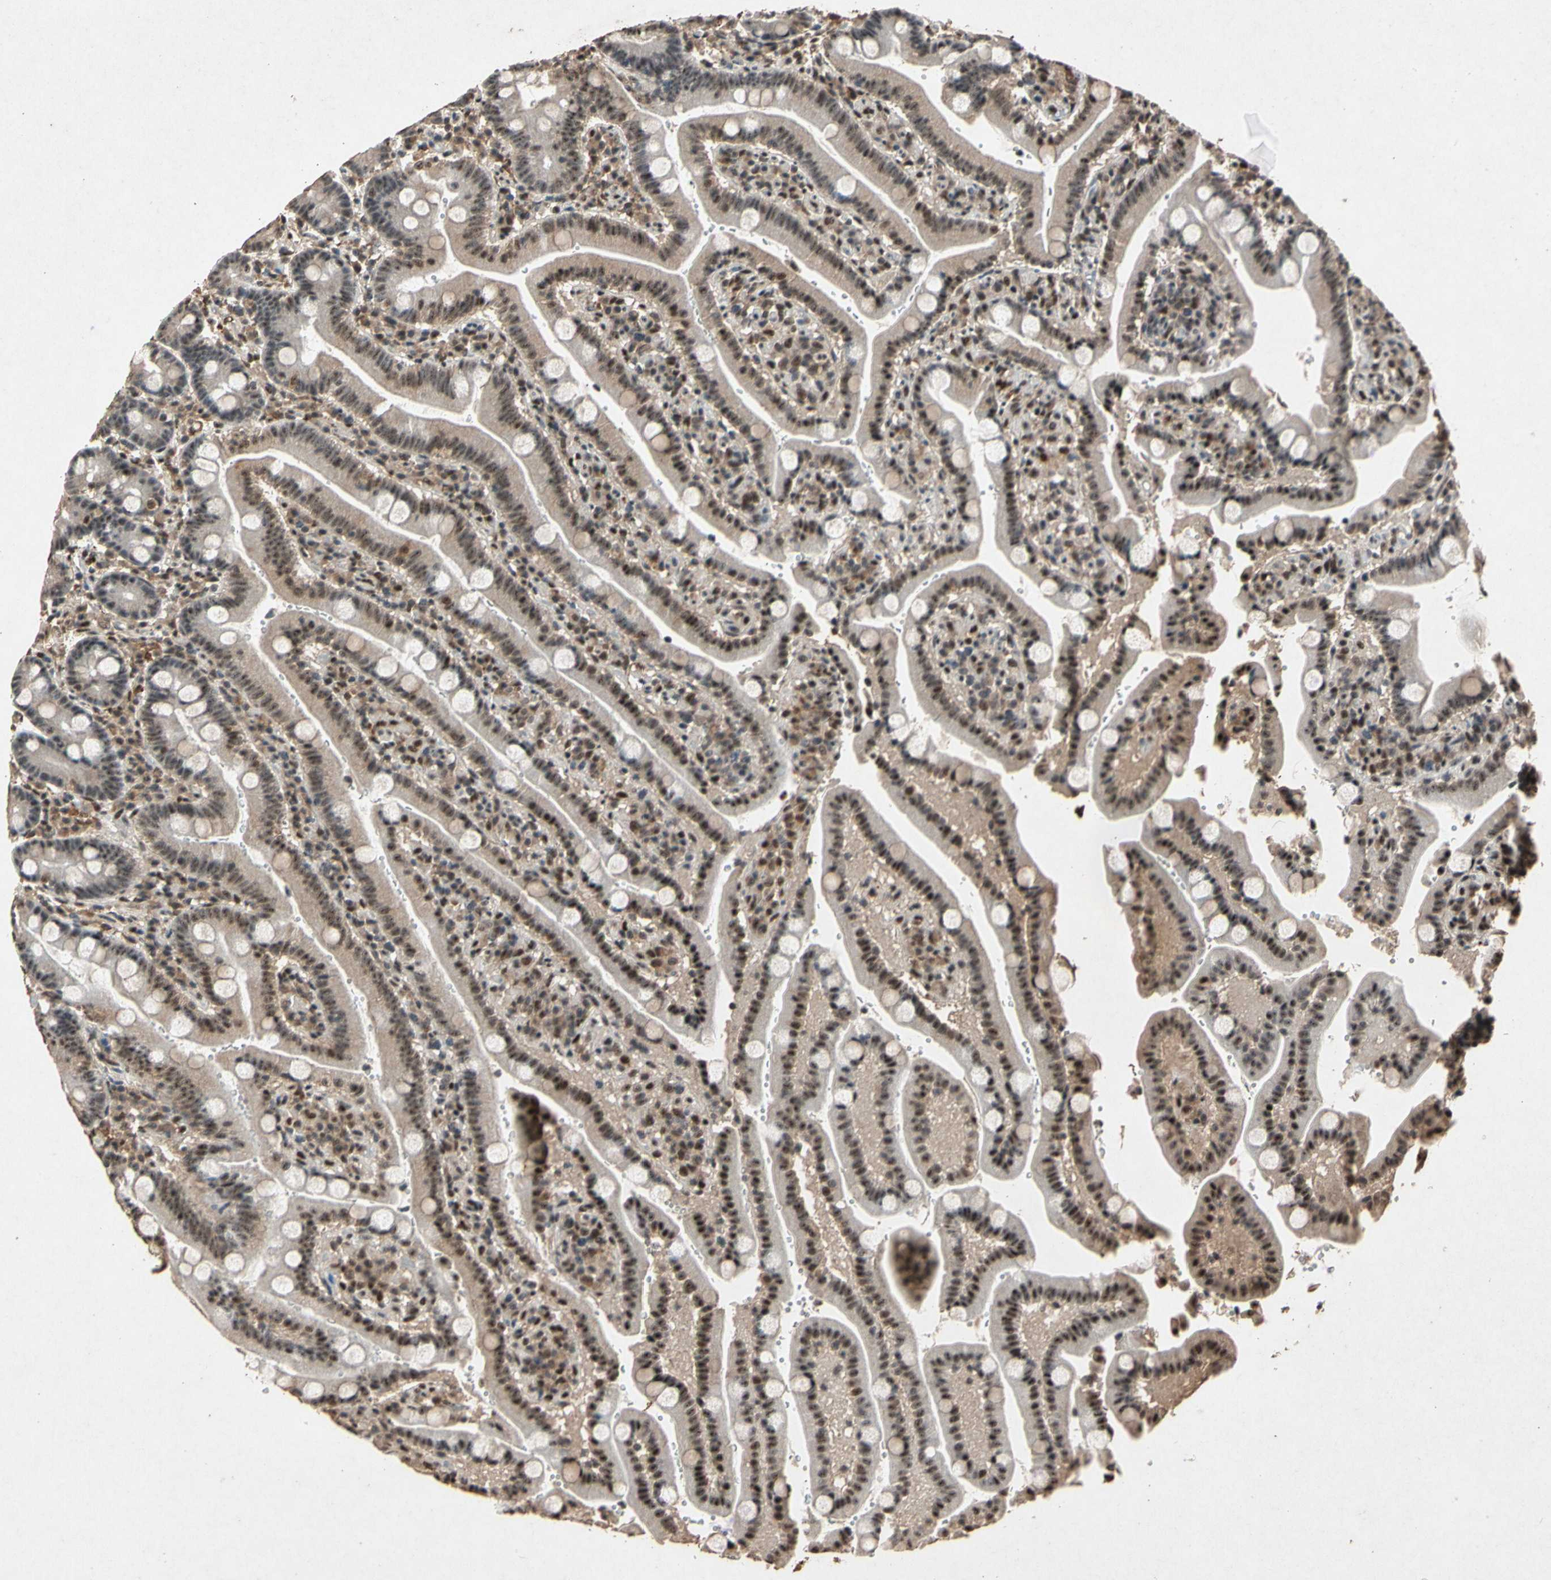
{"staining": {"intensity": "moderate", "quantity": ">75%", "location": "cytoplasmic/membranous,nuclear"}, "tissue": "duodenum", "cell_type": "Glandular cells", "image_type": "normal", "snomed": [{"axis": "morphology", "description": "Normal tissue, NOS"}, {"axis": "topography", "description": "Small intestine, NOS"}], "caption": "A micrograph of duodenum stained for a protein exhibits moderate cytoplasmic/membranous,nuclear brown staining in glandular cells. The staining is performed using DAB (3,3'-diaminobenzidine) brown chromogen to label protein expression. The nuclei are counter-stained blue using hematoxylin.", "gene": "PML", "patient": {"sex": "female", "age": 71}}